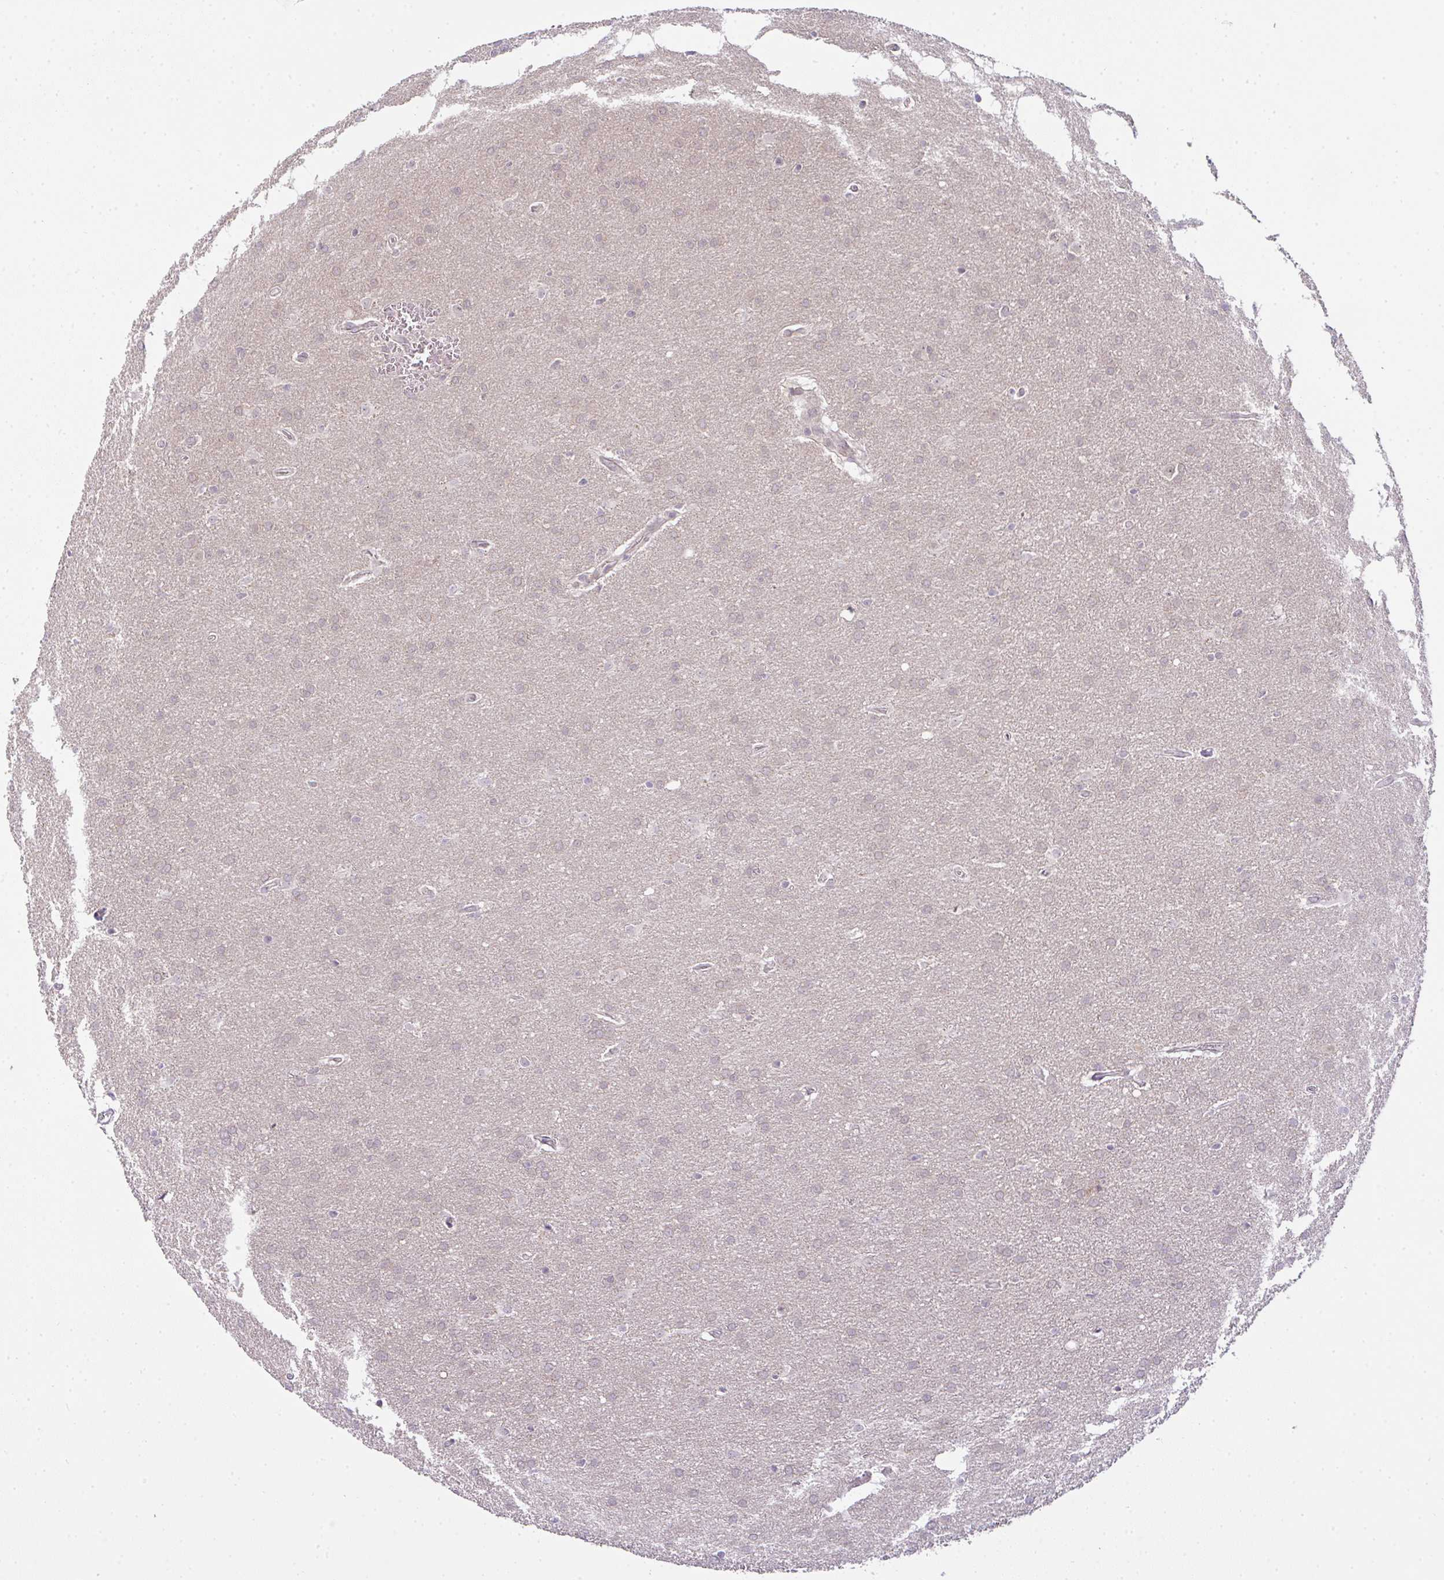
{"staining": {"intensity": "negative", "quantity": "none", "location": "none"}, "tissue": "glioma", "cell_type": "Tumor cells", "image_type": "cancer", "snomed": [{"axis": "morphology", "description": "Glioma, malignant, Low grade"}, {"axis": "topography", "description": "Brain"}], "caption": "Image shows no protein expression in tumor cells of glioma tissue. Nuclei are stained in blue.", "gene": "CSE1L", "patient": {"sex": "female", "age": 32}}